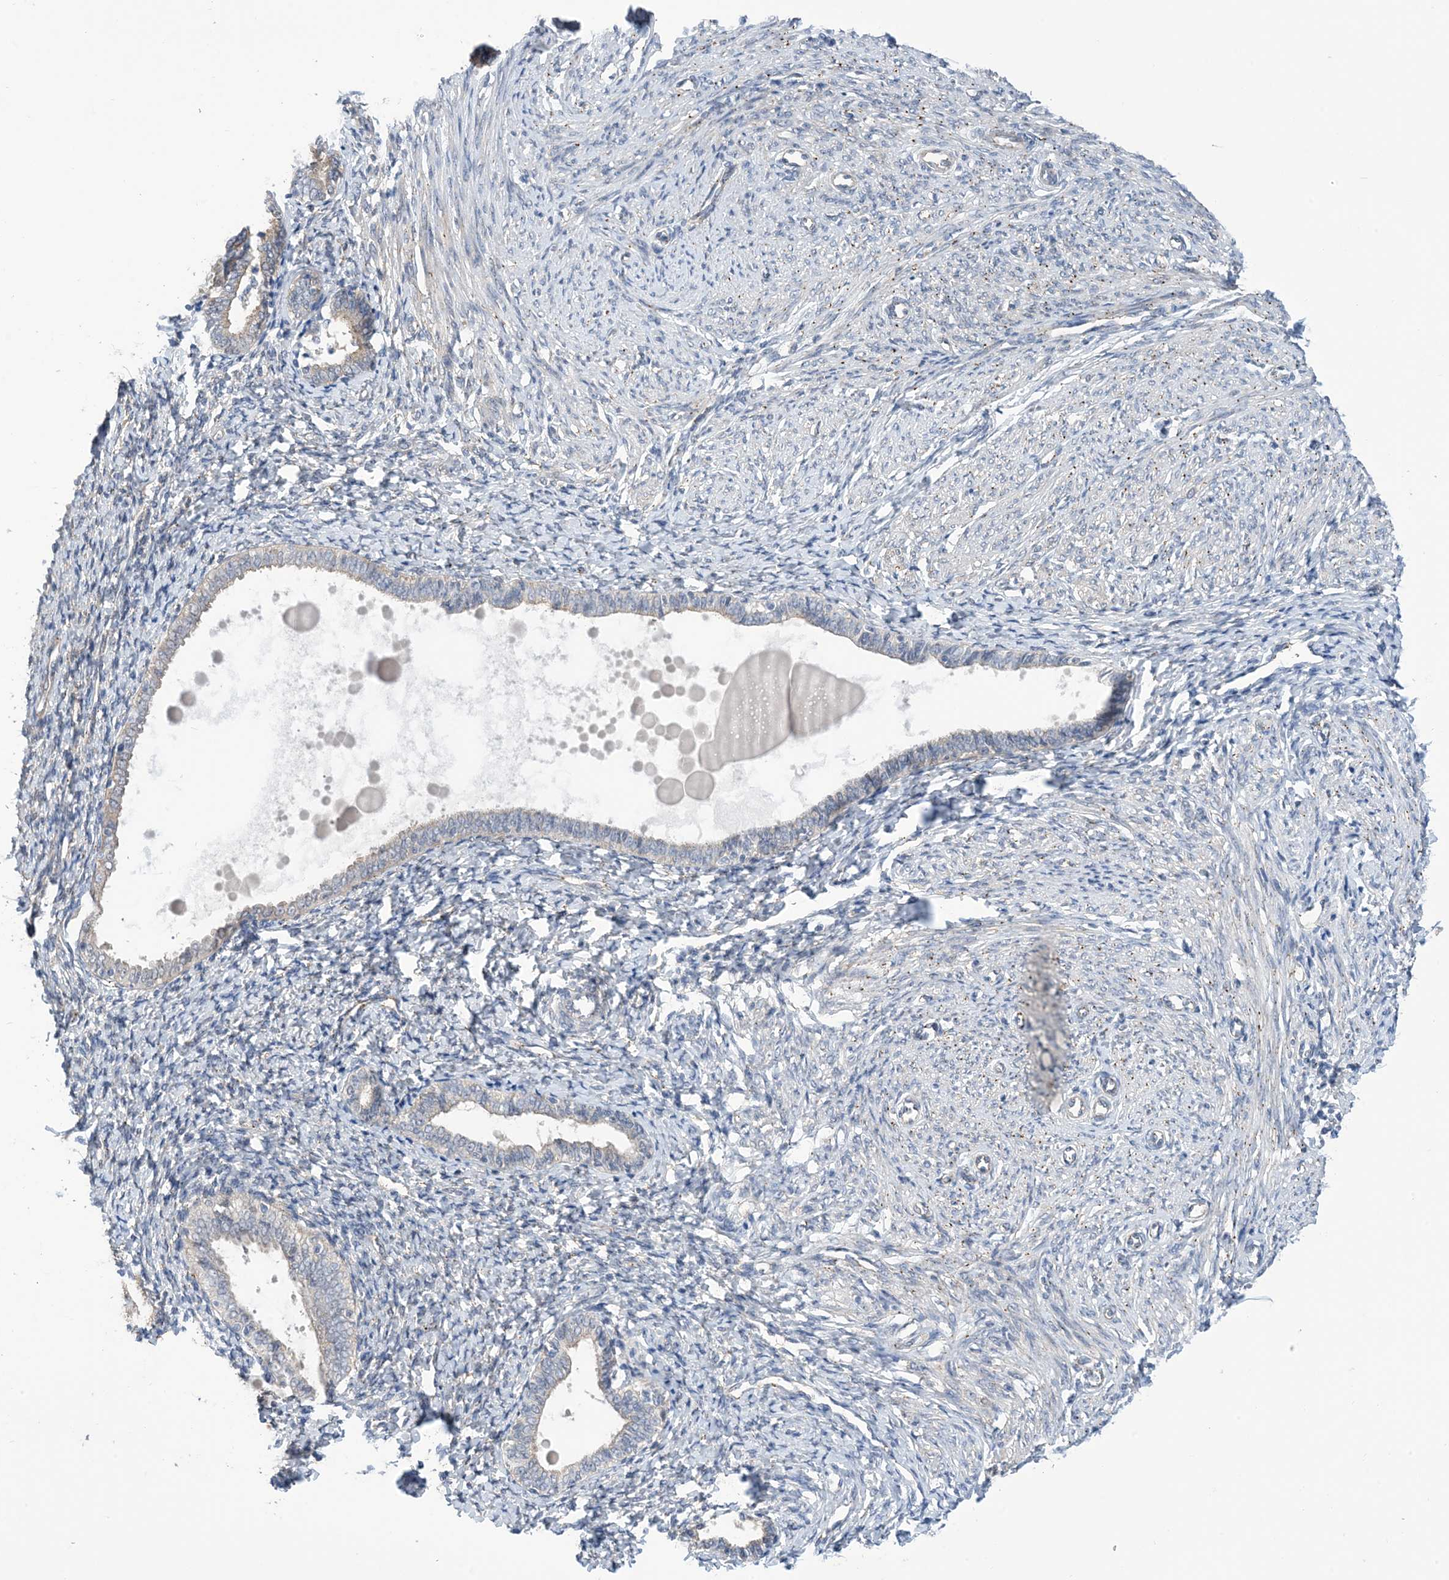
{"staining": {"intensity": "weak", "quantity": "25%-75%", "location": "cytoplasmic/membranous"}, "tissue": "endometrium", "cell_type": "Cells in endometrial stroma", "image_type": "normal", "snomed": [{"axis": "morphology", "description": "Normal tissue, NOS"}, {"axis": "topography", "description": "Endometrium"}], "caption": "Benign endometrium was stained to show a protein in brown. There is low levels of weak cytoplasmic/membranous positivity in about 25%-75% of cells in endometrial stroma.", "gene": "EHBP1", "patient": {"sex": "female", "age": 72}}